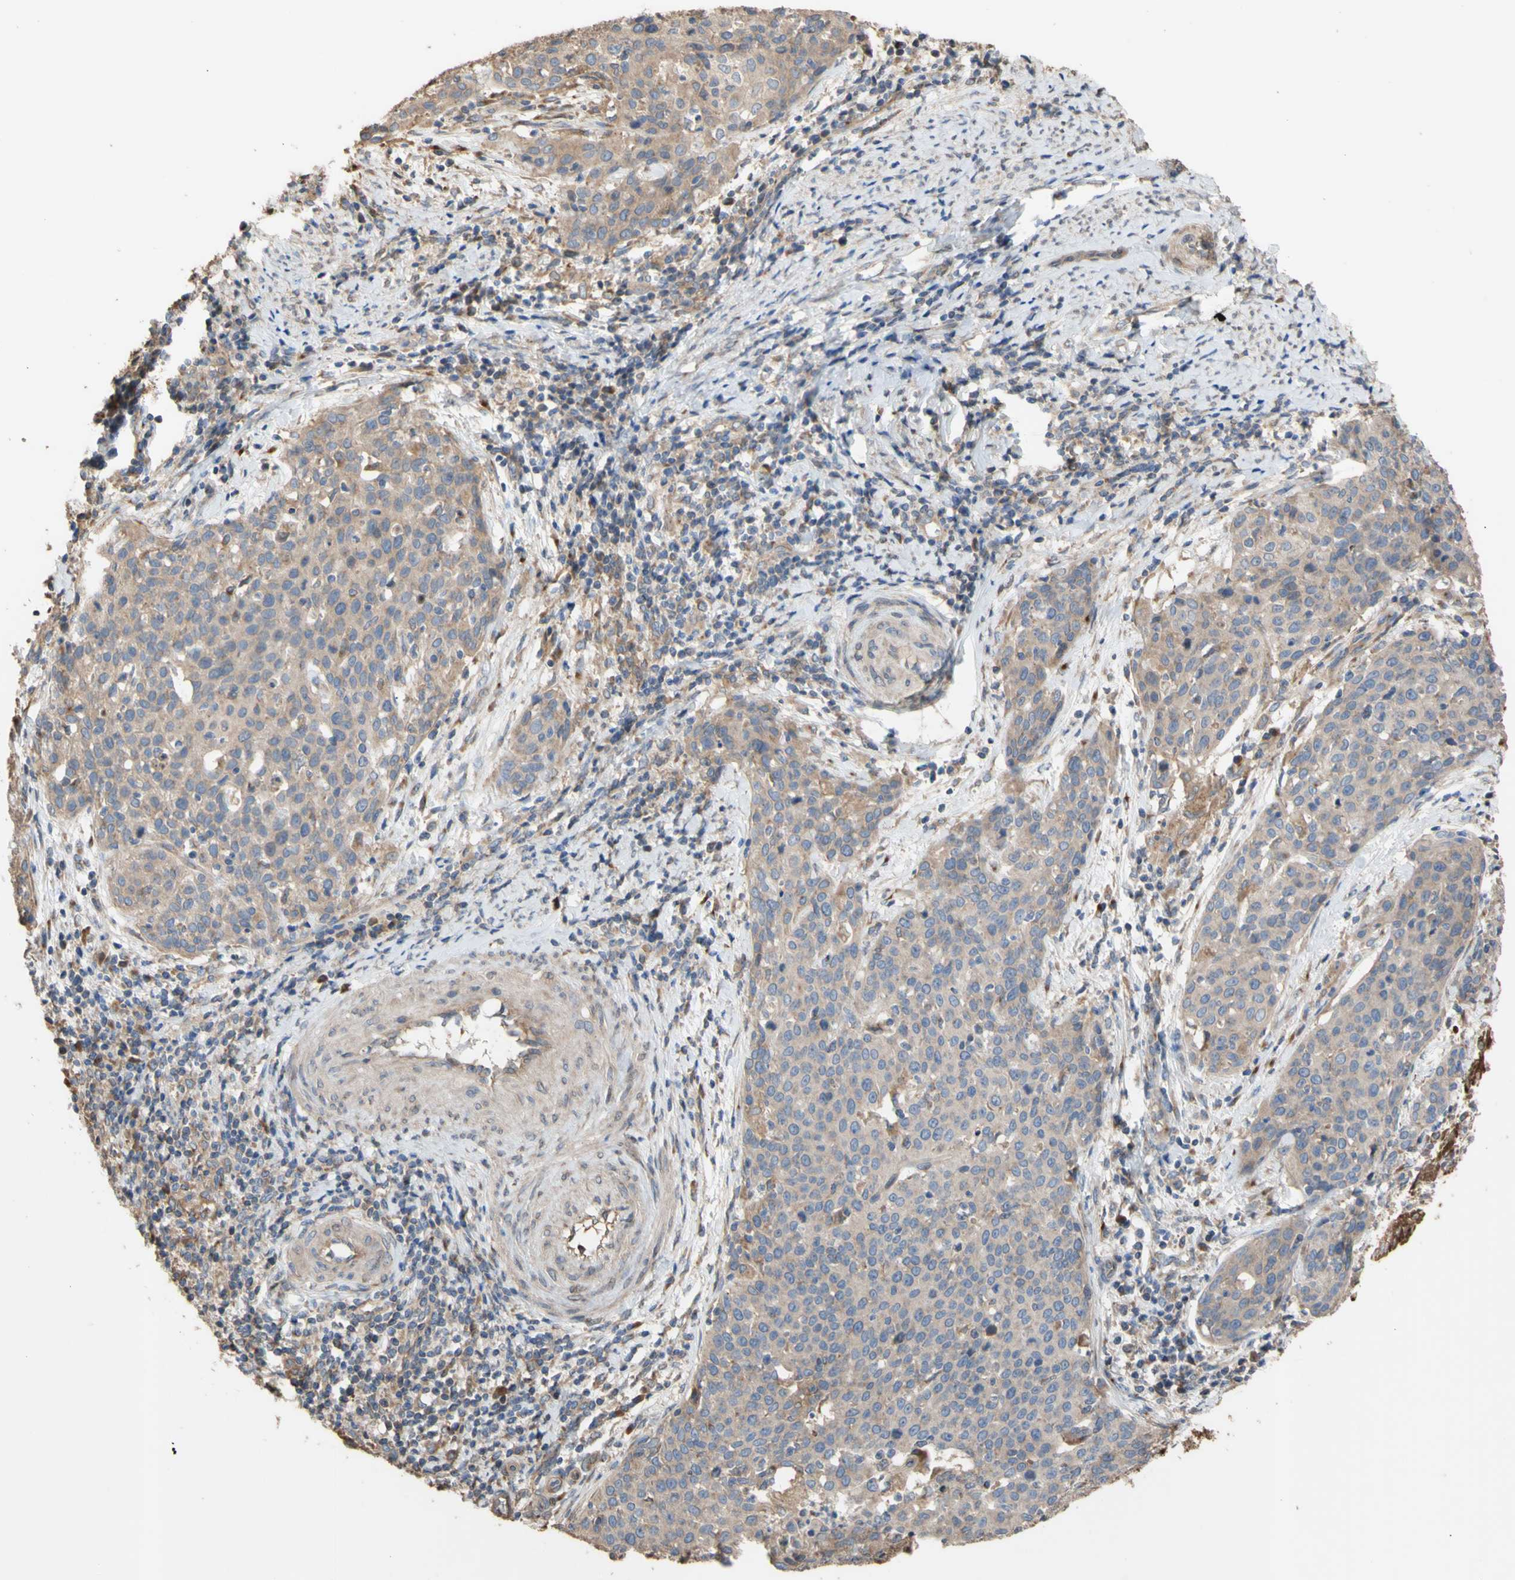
{"staining": {"intensity": "weak", "quantity": ">75%", "location": "cytoplasmic/membranous"}, "tissue": "cervical cancer", "cell_type": "Tumor cells", "image_type": "cancer", "snomed": [{"axis": "morphology", "description": "Squamous cell carcinoma, NOS"}, {"axis": "topography", "description": "Cervix"}], "caption": "Cervical cancer tissue exhibits weak cytoplasmic/membranous staining in about >75% of tumor cells, visualized by immunohistochemistry.", "gene": "NECTIN3", "patient": {"sex": "female", "age": 38}}